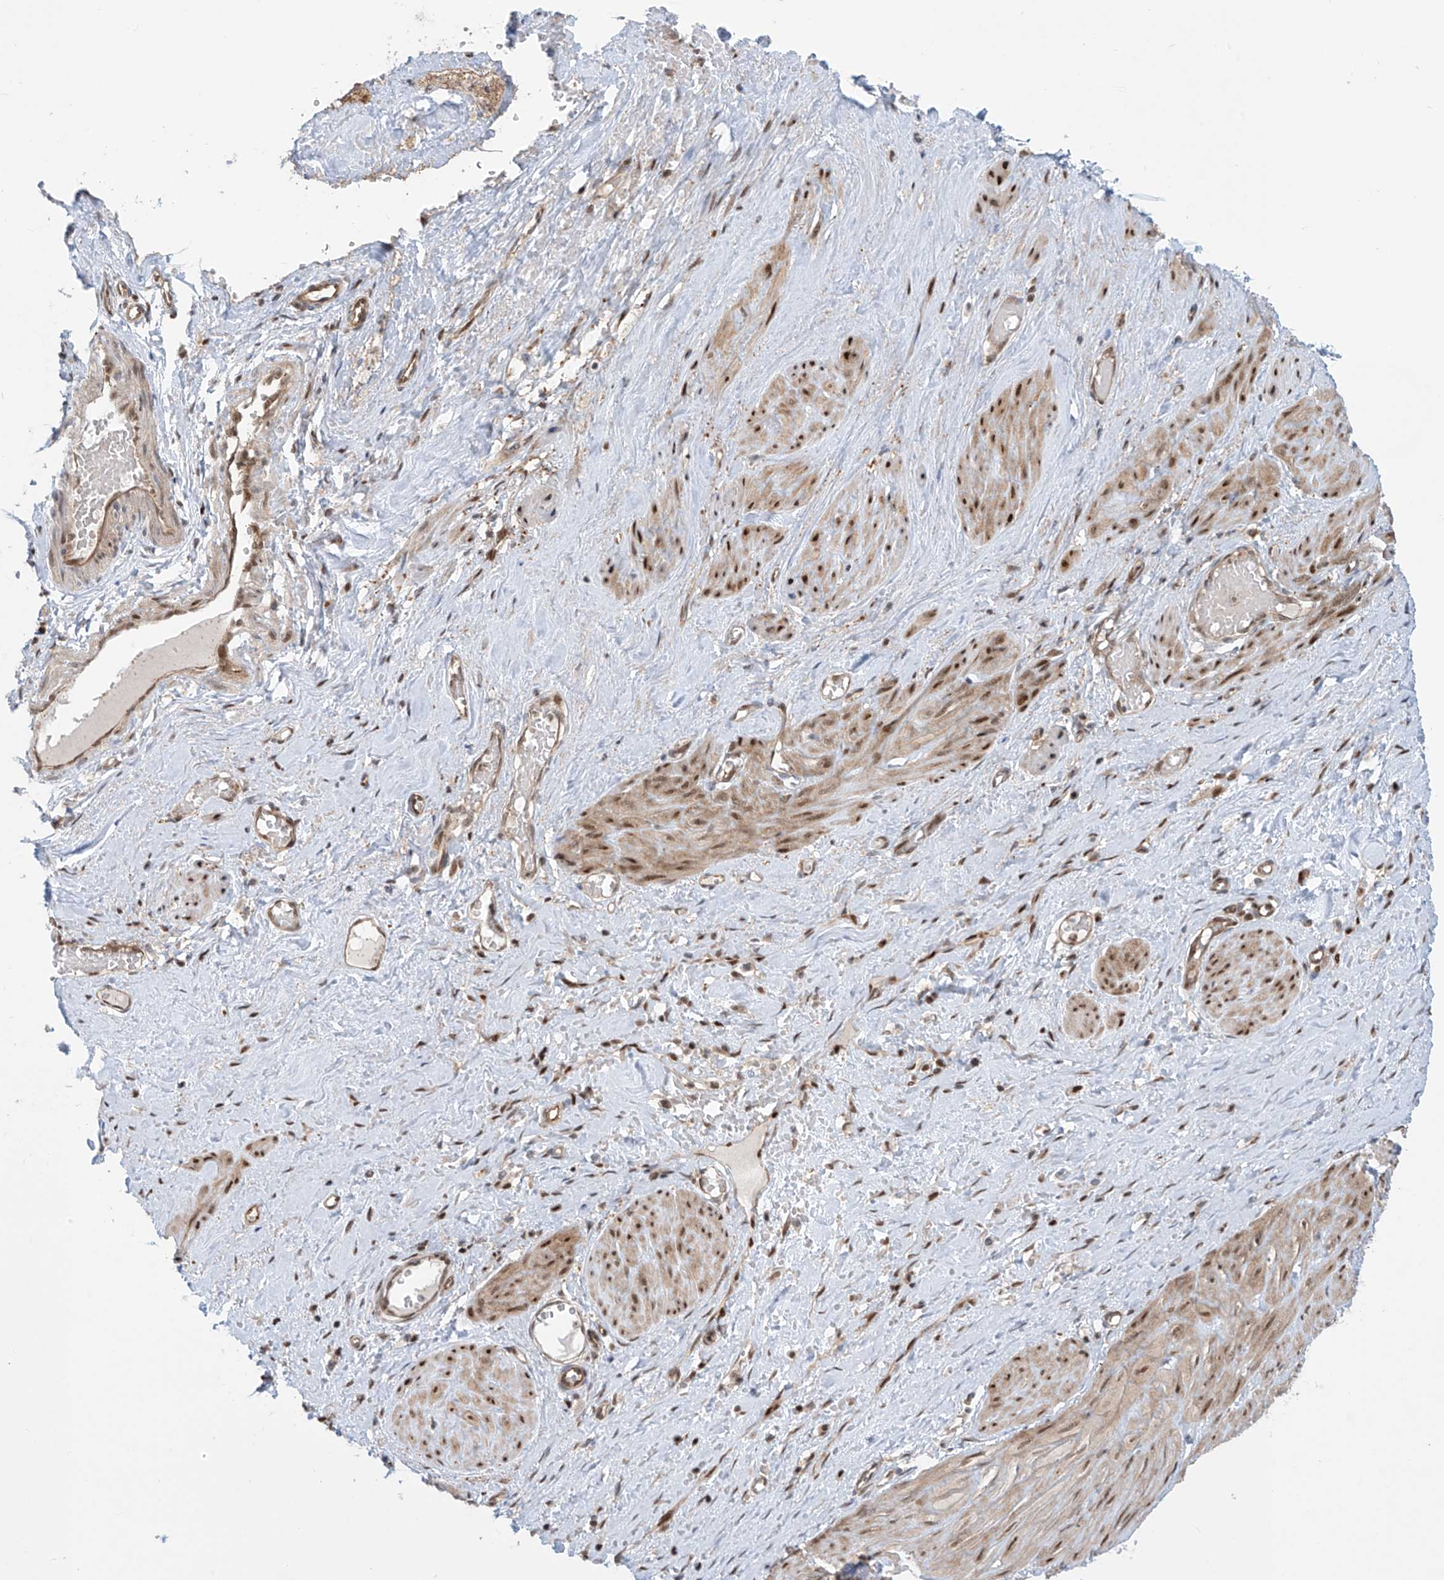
{"staining": {"intensity": "moderate", "quantity": ">75%", "location": "cytoplasmic/membranous,nuclear"}, "tissue": "smooth muscle", "cell_type": "Smooth muscle cells", "image_type": "normal", "snomed": [{"axis": "morphology", "description": "Normal tissue, NOS"}, {"axis": "topography", "description": "Endometrium"}], "caption": "IHC staining of normal smooth muscle, which shows medium levels of moderate cytoplasmic/membranous,nuclear positivity in approximately >75% of smooth muscle cells indicating moderate cytoplasmic/membranous,nuclear protein expression. The staining was performed using DAB (brown) for protein detection and nuclei were counterstained in hematoxylin (blue).", "gene": "LAGE3", "patient": {"sex": "female", "age": 33}}